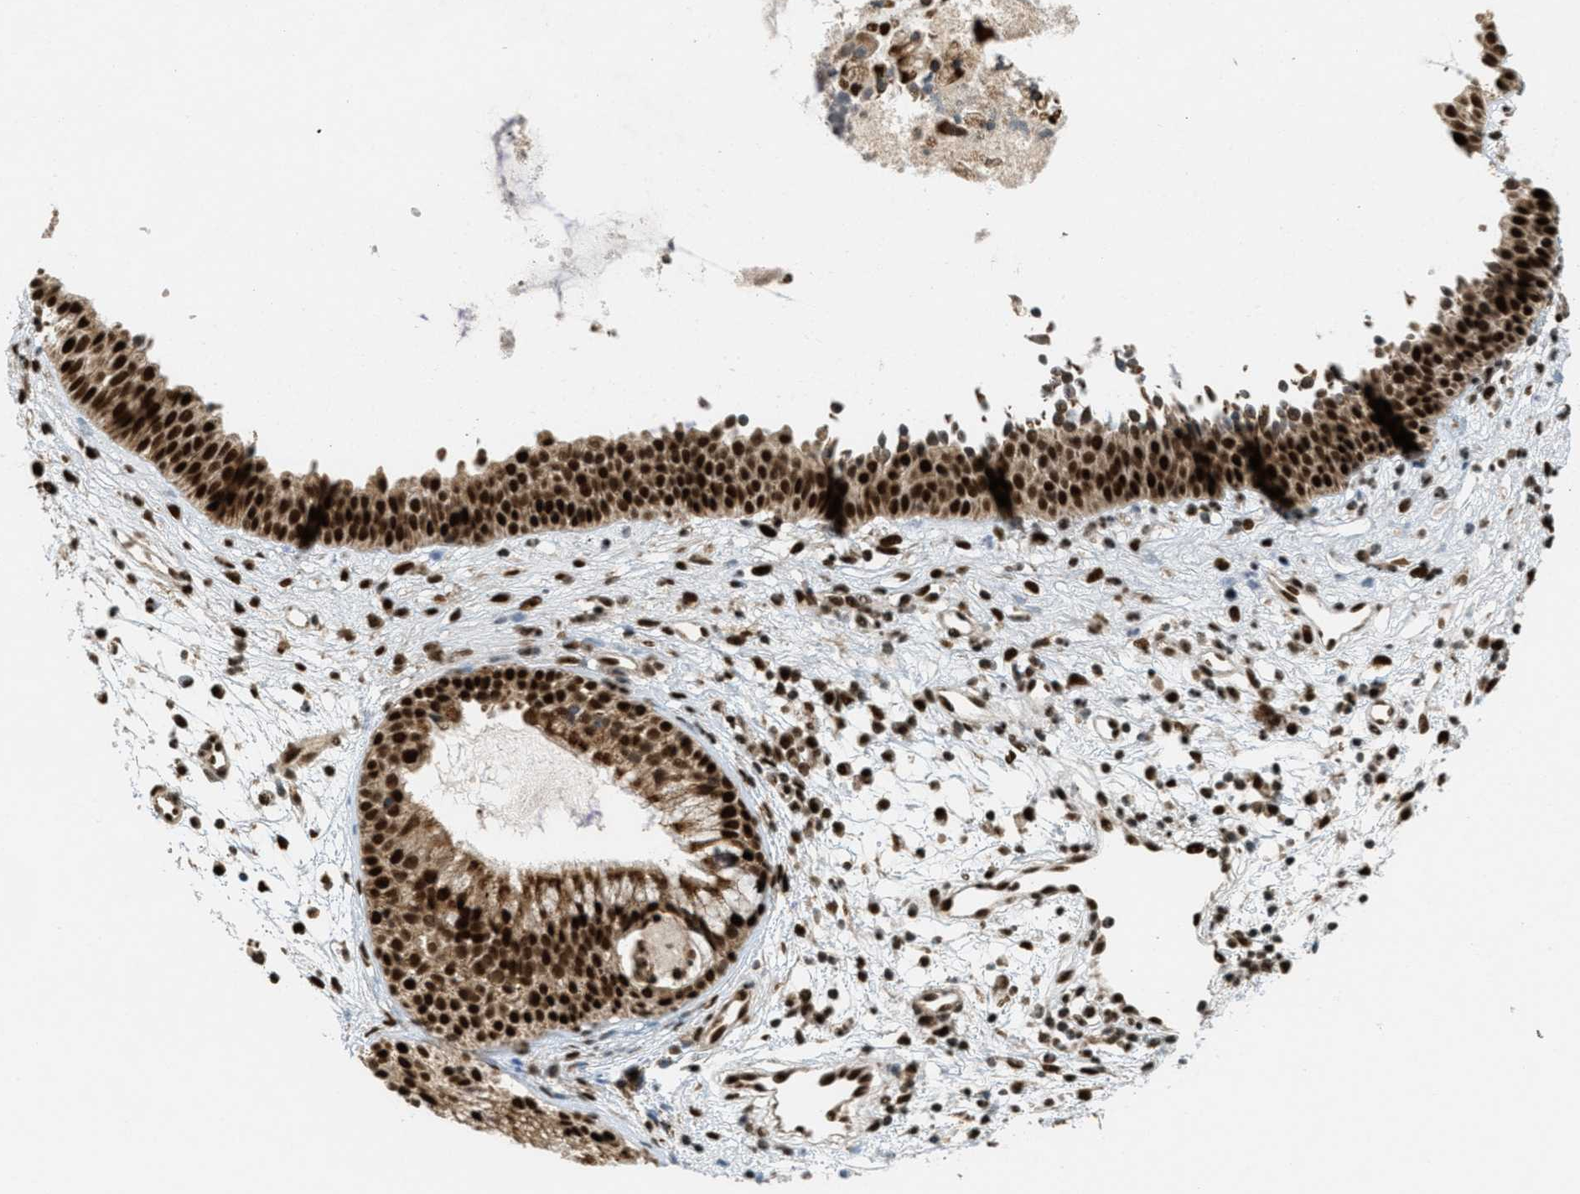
{"staining": {"intensity": "strong", "quantity": ">75%", "location": "cytoplasmic/membranous,nuclear"}, "tissue": "nasopharynx", "cell_type": "Respiratory epithelial cells", "image_type": "normal", "snomed": [{"axis": "morphology", "description": "Normal tissue, NOS"}, {"axis": "topography", "description": "Nasopharynx"}], "caption": "High-power microscopy captured an IHC histopathology image of unremarkable nasopharynx, revealing strong cytoplasmic/membranous,nuclear staining in about >75% of respiratory epithelial cells.", "gene": "TLK1", "patient": {"sex": "male", "age": 21}}